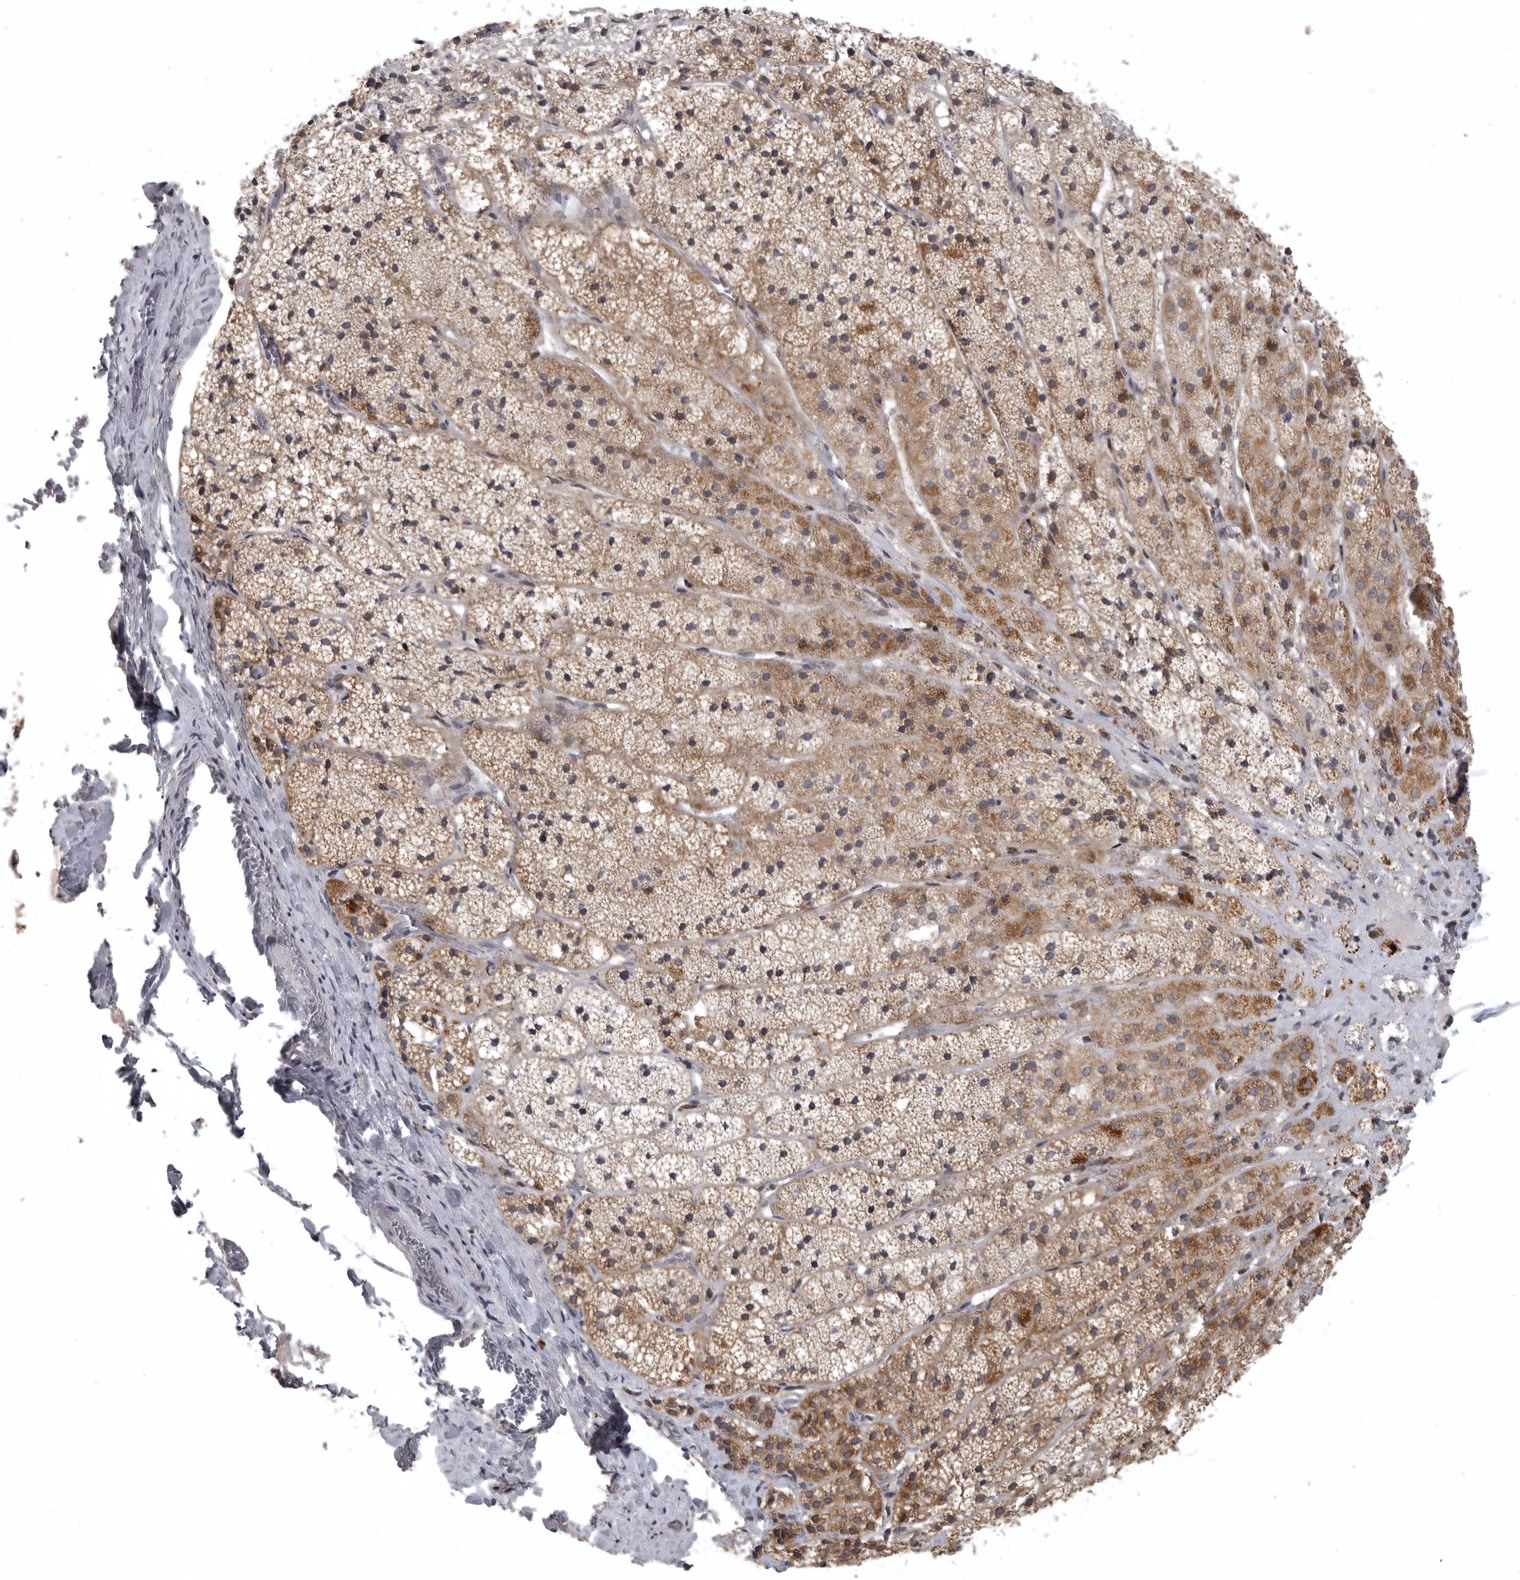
{"staining": {"intensity": "moderate", "quantity": ">75%", "location": "cytoplasmic/membranous"}, "tissue": "adrenal gland", "cell_type": "Glandular cells", "image_type": "normal", "snomed": [{"axis": "morphology", "description": "Normal tissue, NOS"}, {"axis": "topography", "description": "Adrenal gland"}], "caption": "Adrenal gland stained for a protein (brown) shows moderate cytoplasmic/membranous positive positivity in about >75% of glandular cells.", "gene": "POLE2", "patient": {"sex": "female", "age": 44}}